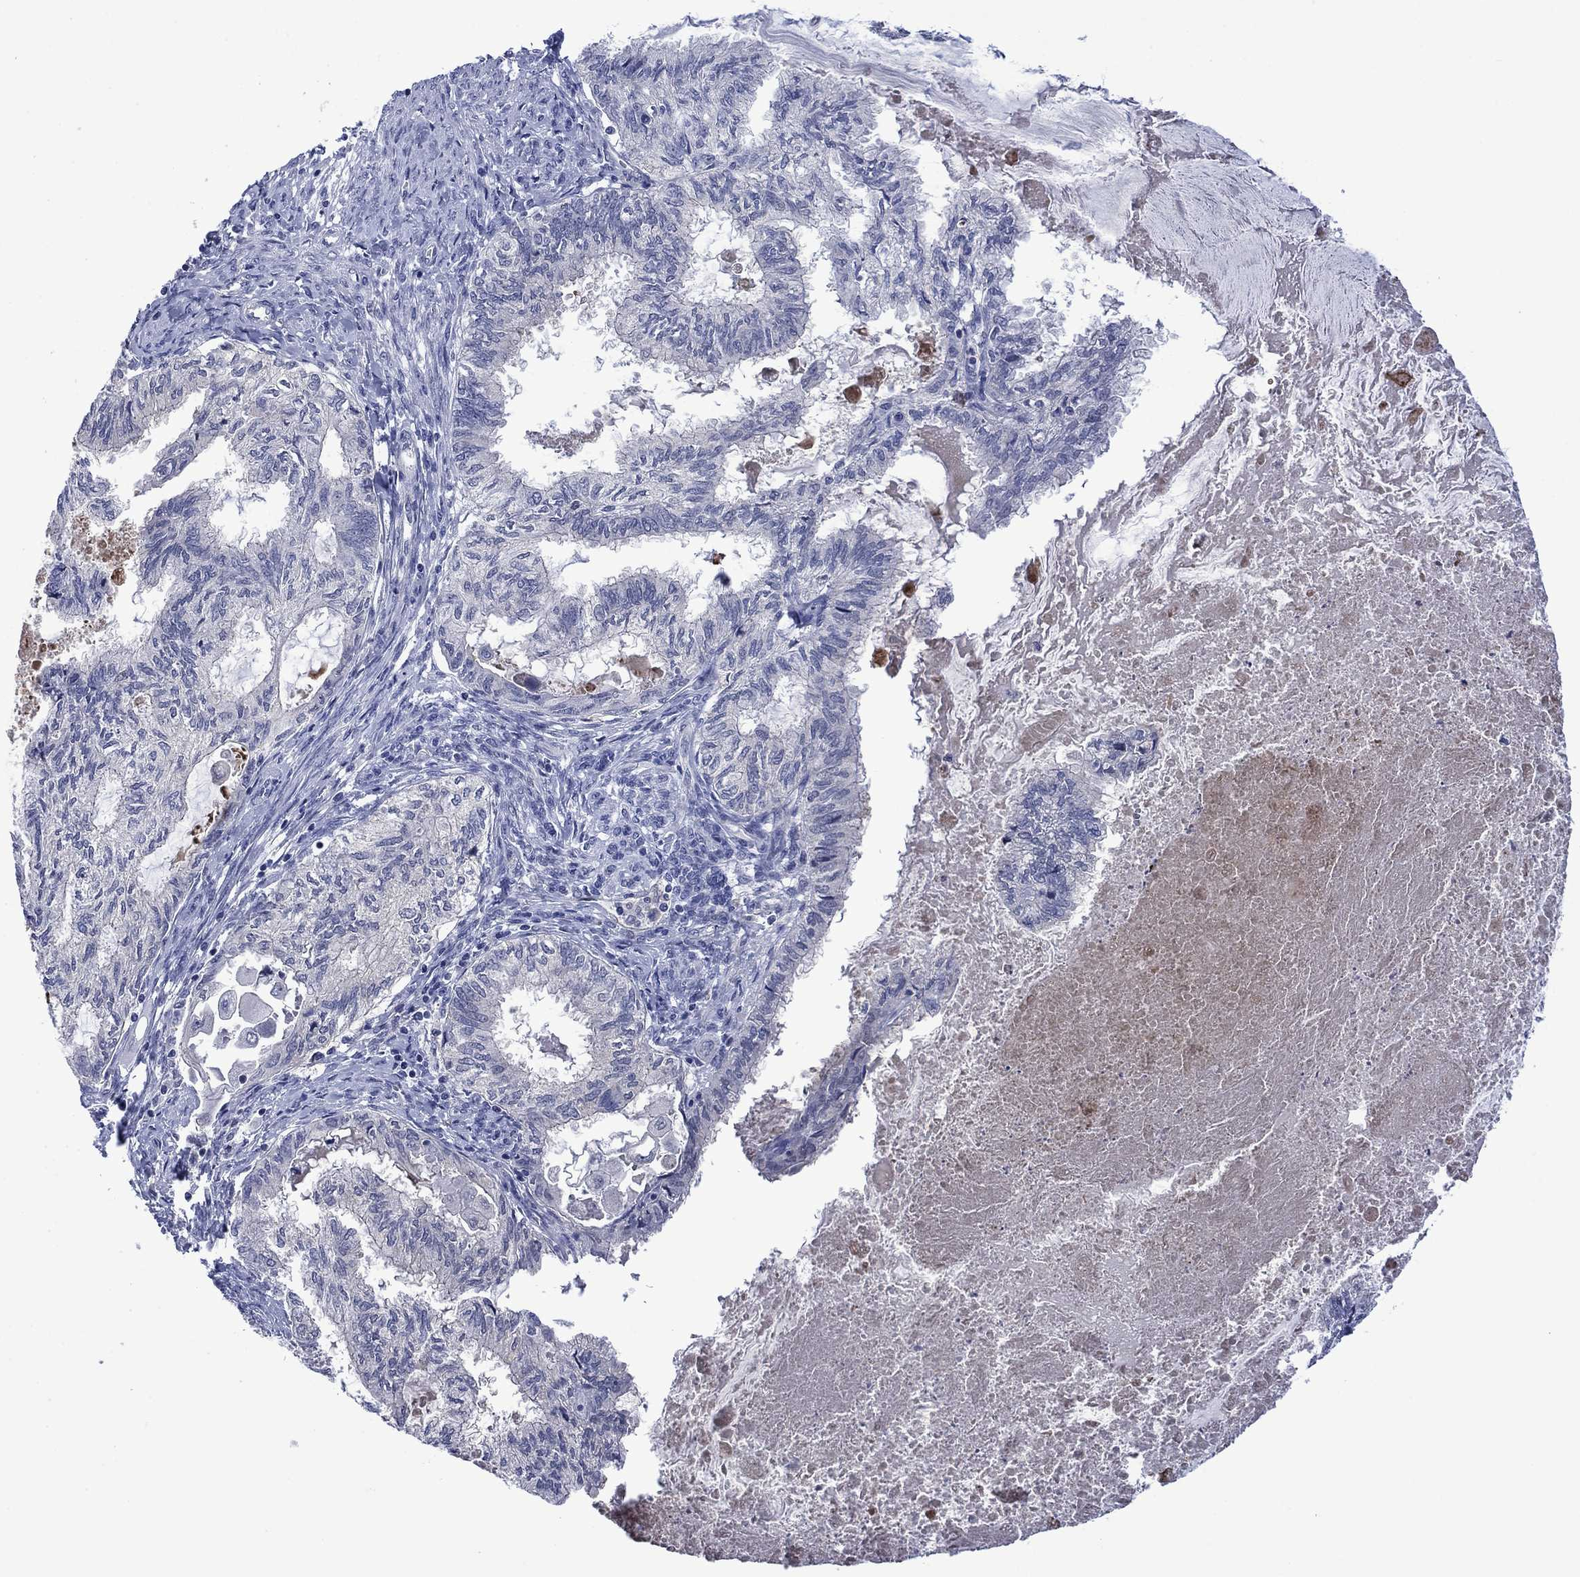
{"staining": {"intensity": "negative", "quantity": "none", "location": "none"}, "tissue": "endometrial cancer", "cell_type": "Tumor cells", "image_type": "cancer", "snomed": [{"axis": "morphology", "description": "Adenocarcinoma, NOS"}, {"axis": "topography", "description": "Endometrium"}], "caption": "This is an IHC micrograph of adenocarcinoma (endometrial). There is no staining in tumor cells.", "gene": "AGL", "patient": {"sex": "female", "age": 86}}